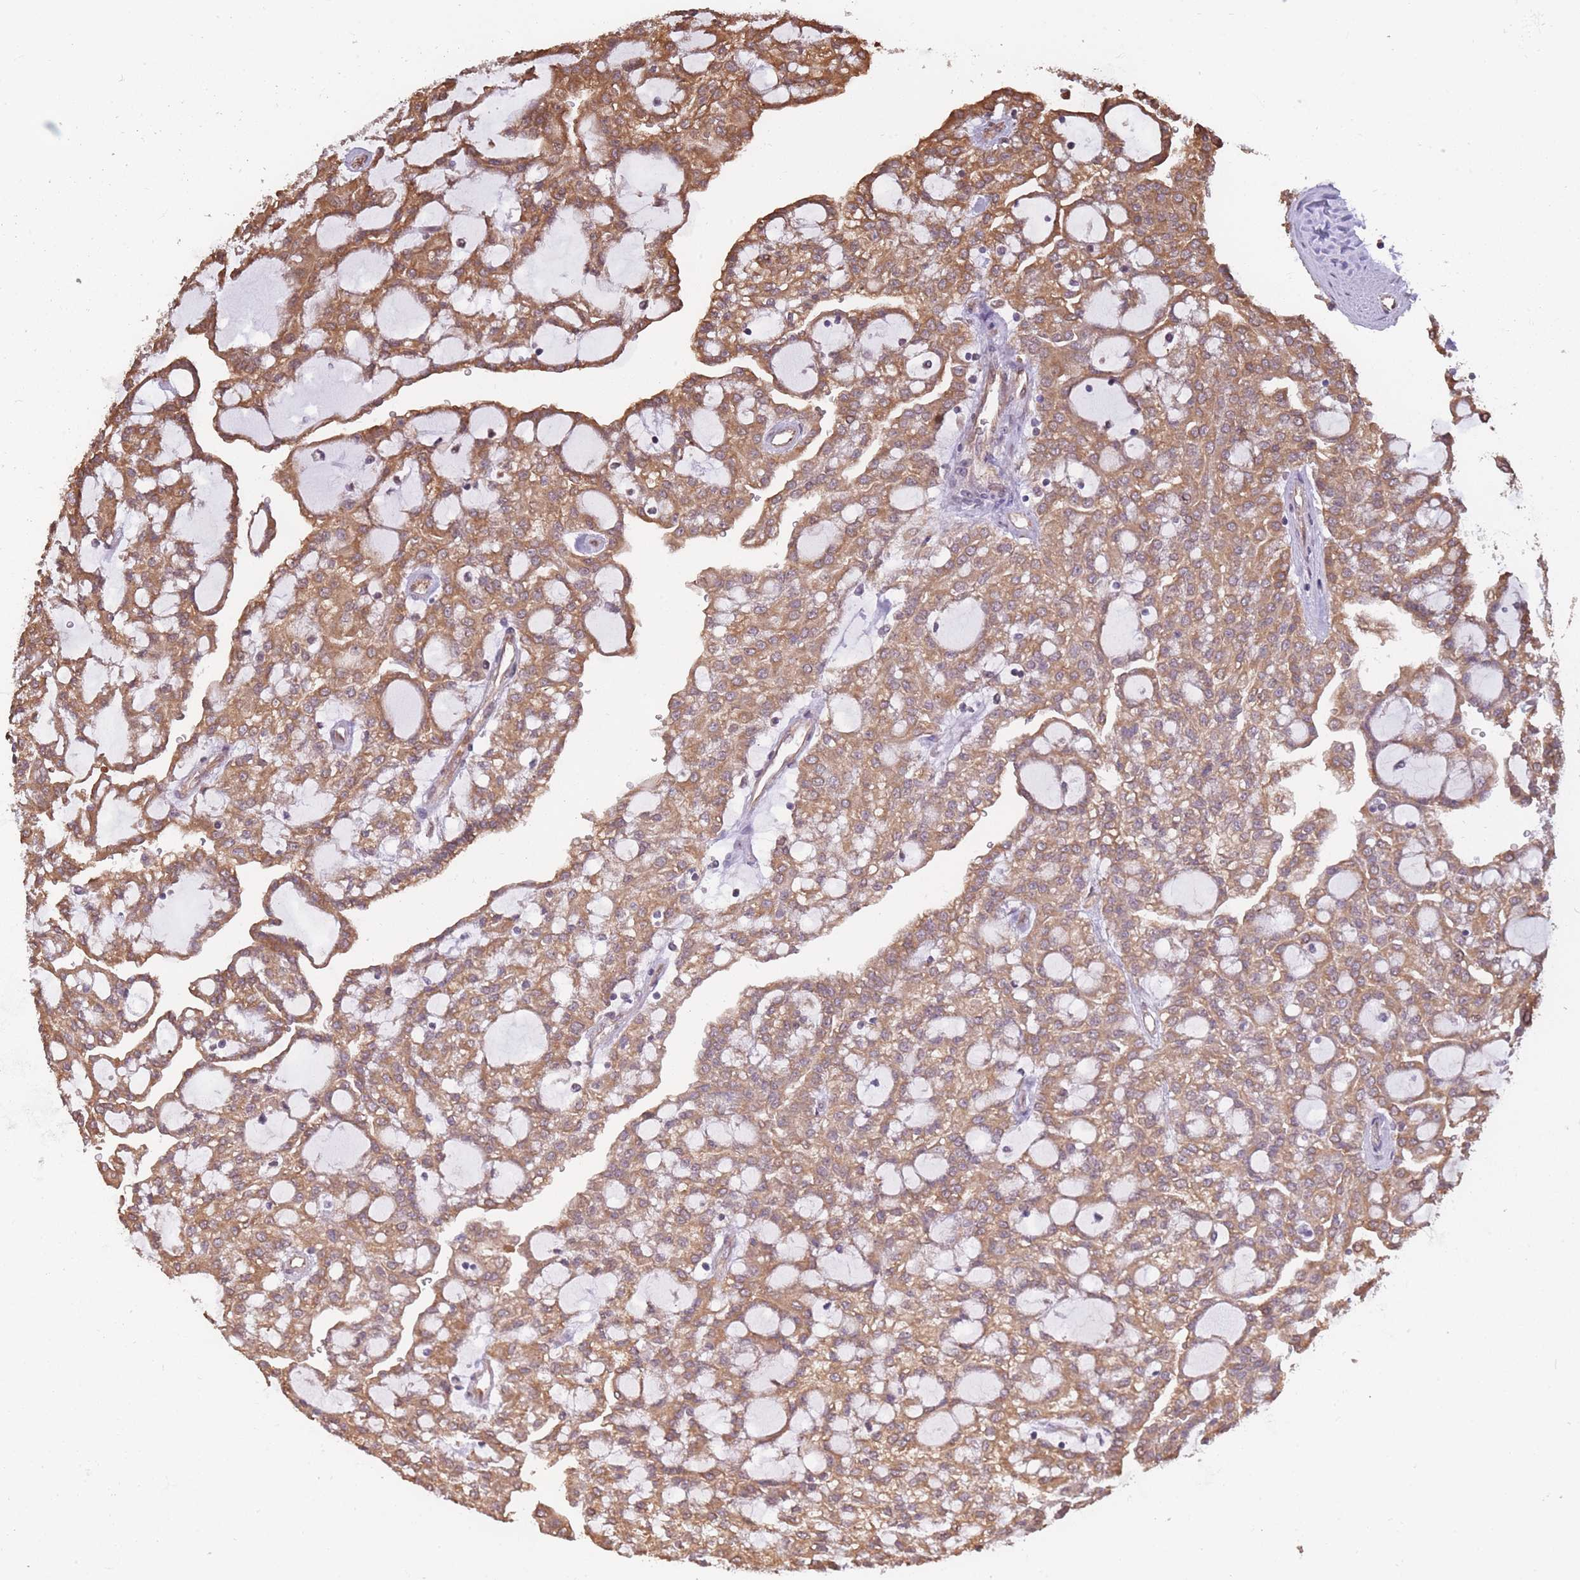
{"staining": {"intensity": "moderate", "quantity": ">75%", "location": "cytoplasmic/membranous"}, "tissue": "renal cancer", "cell_type": "Tumor cells", "image_type": "cancer", "snomed": [{"axis": "morphology", "description": "Adenocarcinoma, NOS"}, {"axis": "topography", "description": "Kidney"}], "caption": "About >75% of tumor cells in human adenocarcinoma (renal) show moderate cytoplasmic/membranous protein expression as visualized by brown immunohistochemical staining.", "gene": "ARL13B", "patient": {"sex": "male", "age": 63}}